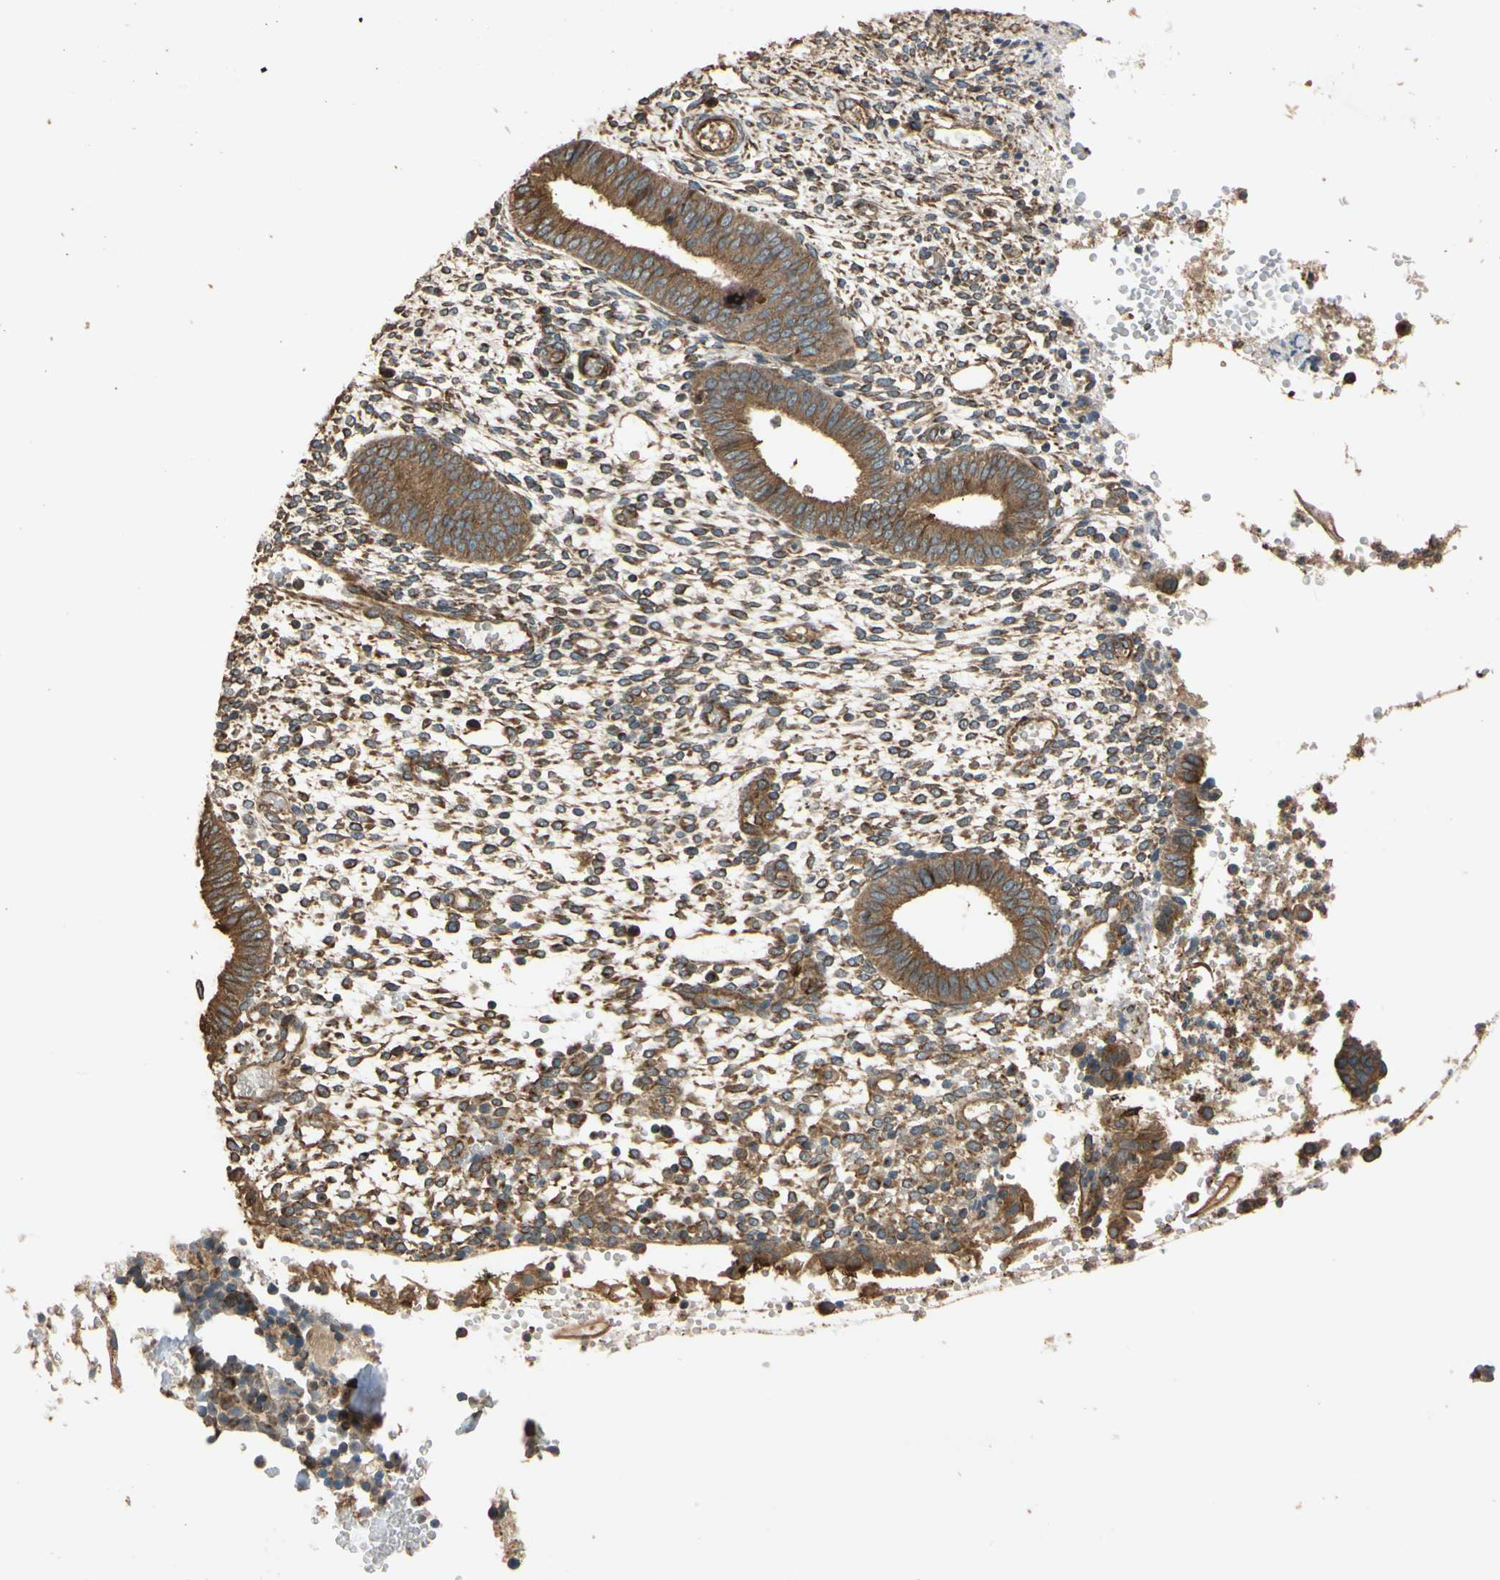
{"staining": {"intensity": "moderate", "quantity": ">75%", "location": "cytoplasmic/membranous"}, "tissue": "endometrium", "cell_type": "Cells in endometrial stroma", "image_type": "normal", "snomed": [{"axis": "morphology", "description": "Normal tissue, NOS"}, {"axis": "topography", "description": "Endometrium"}], "caption": "A medium amount of moderate cytoplasmic/membranous staining is present in about >75% of cells in endometrial stroma in benign endometrium. (Brightfield microscopy of DAB IHC at high magnification).", "gene": "MGRN1", "patient": {"sex": "female", "age": 35}}